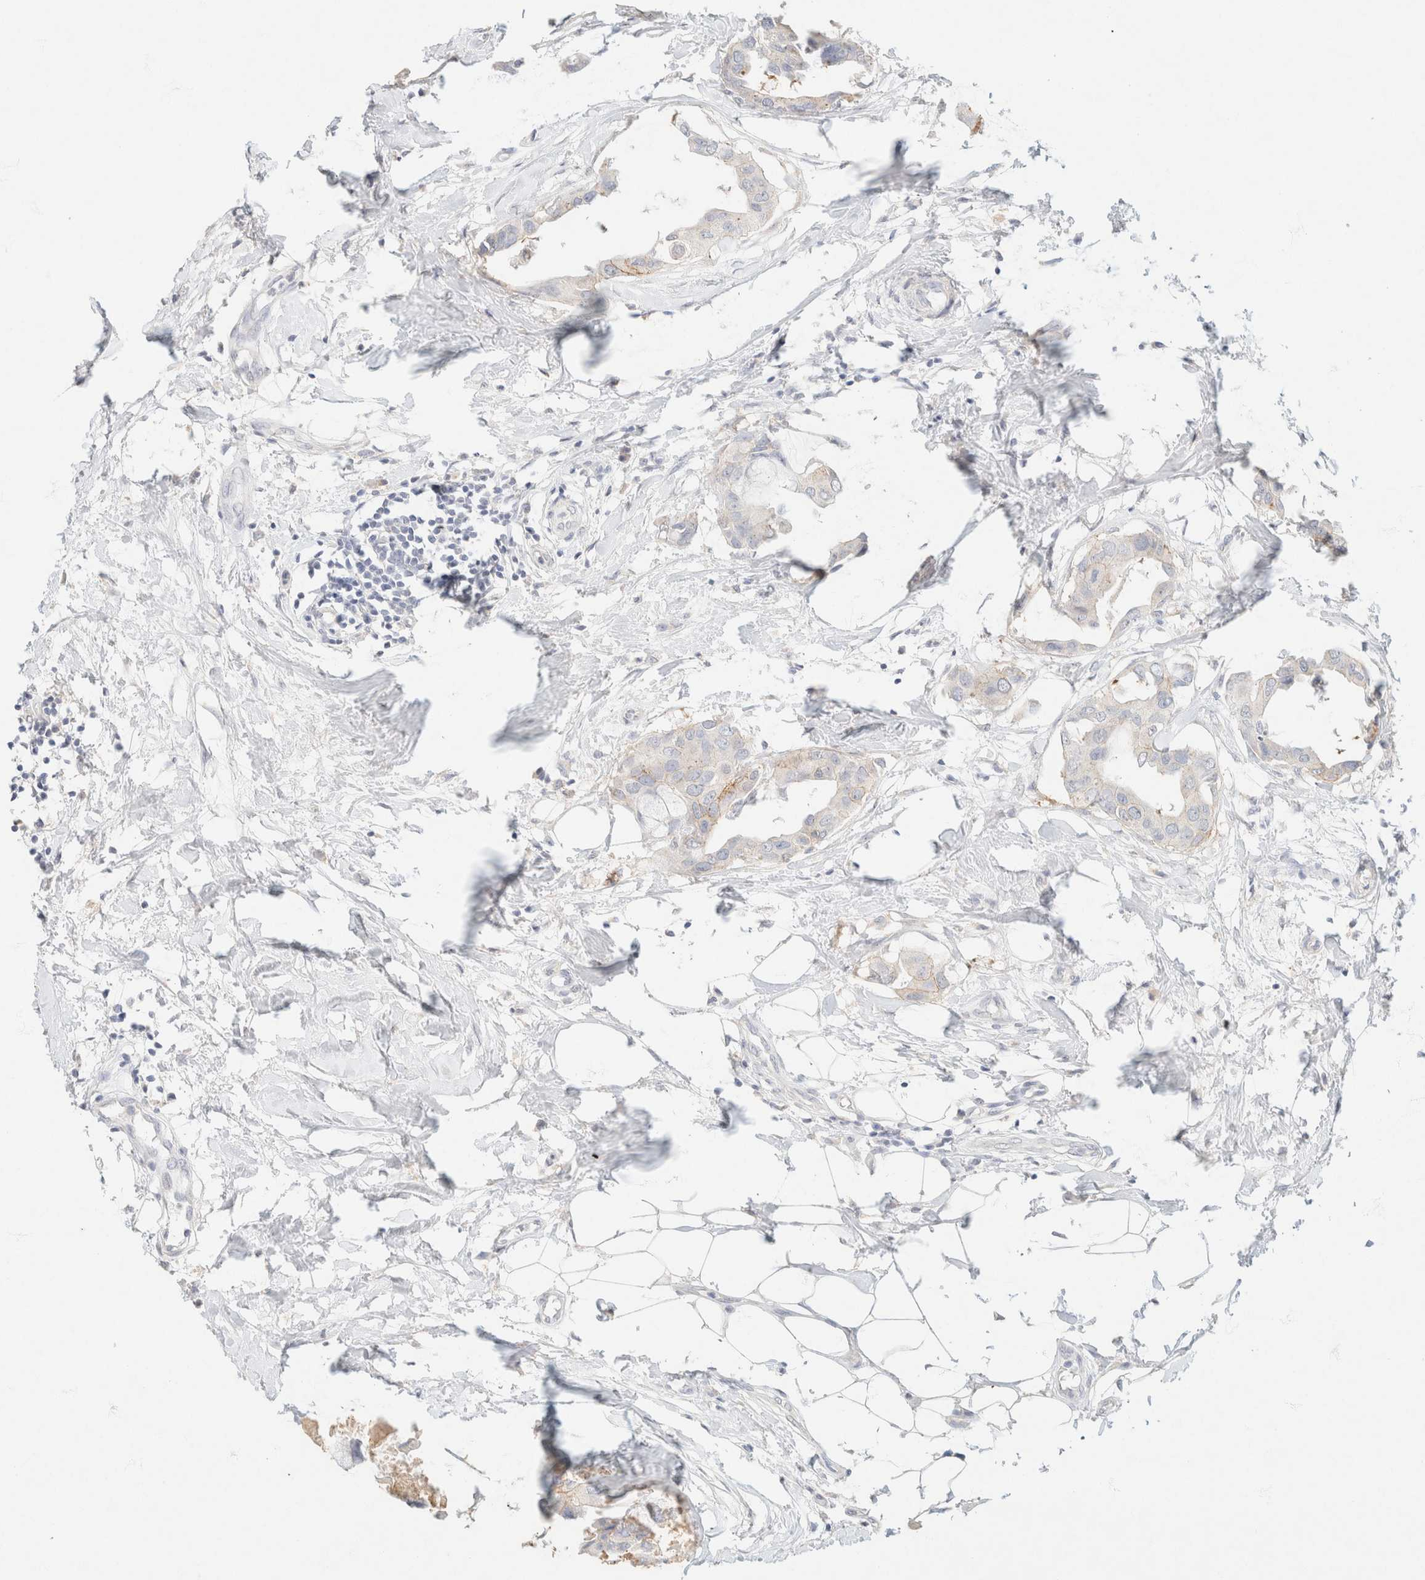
{"staining": {"intensity": "weak", "quantity": "<25%", "location": "cytoplasmic/membranous"}, "tissue": "breast cancer", "cell_type": "Tumor cells", "image_type": "cancer", "snomed": [{"axis": "morphology", "description": "Duct carcinoma"}, {"axis": "topography", "description": "Breast"}], "caption": "Protein analysis of intraductal carcinoma (breast) displays no significant expression in tumor cells.", "gene": "CA12", "patient": {"sex": "female", "age": 40}}